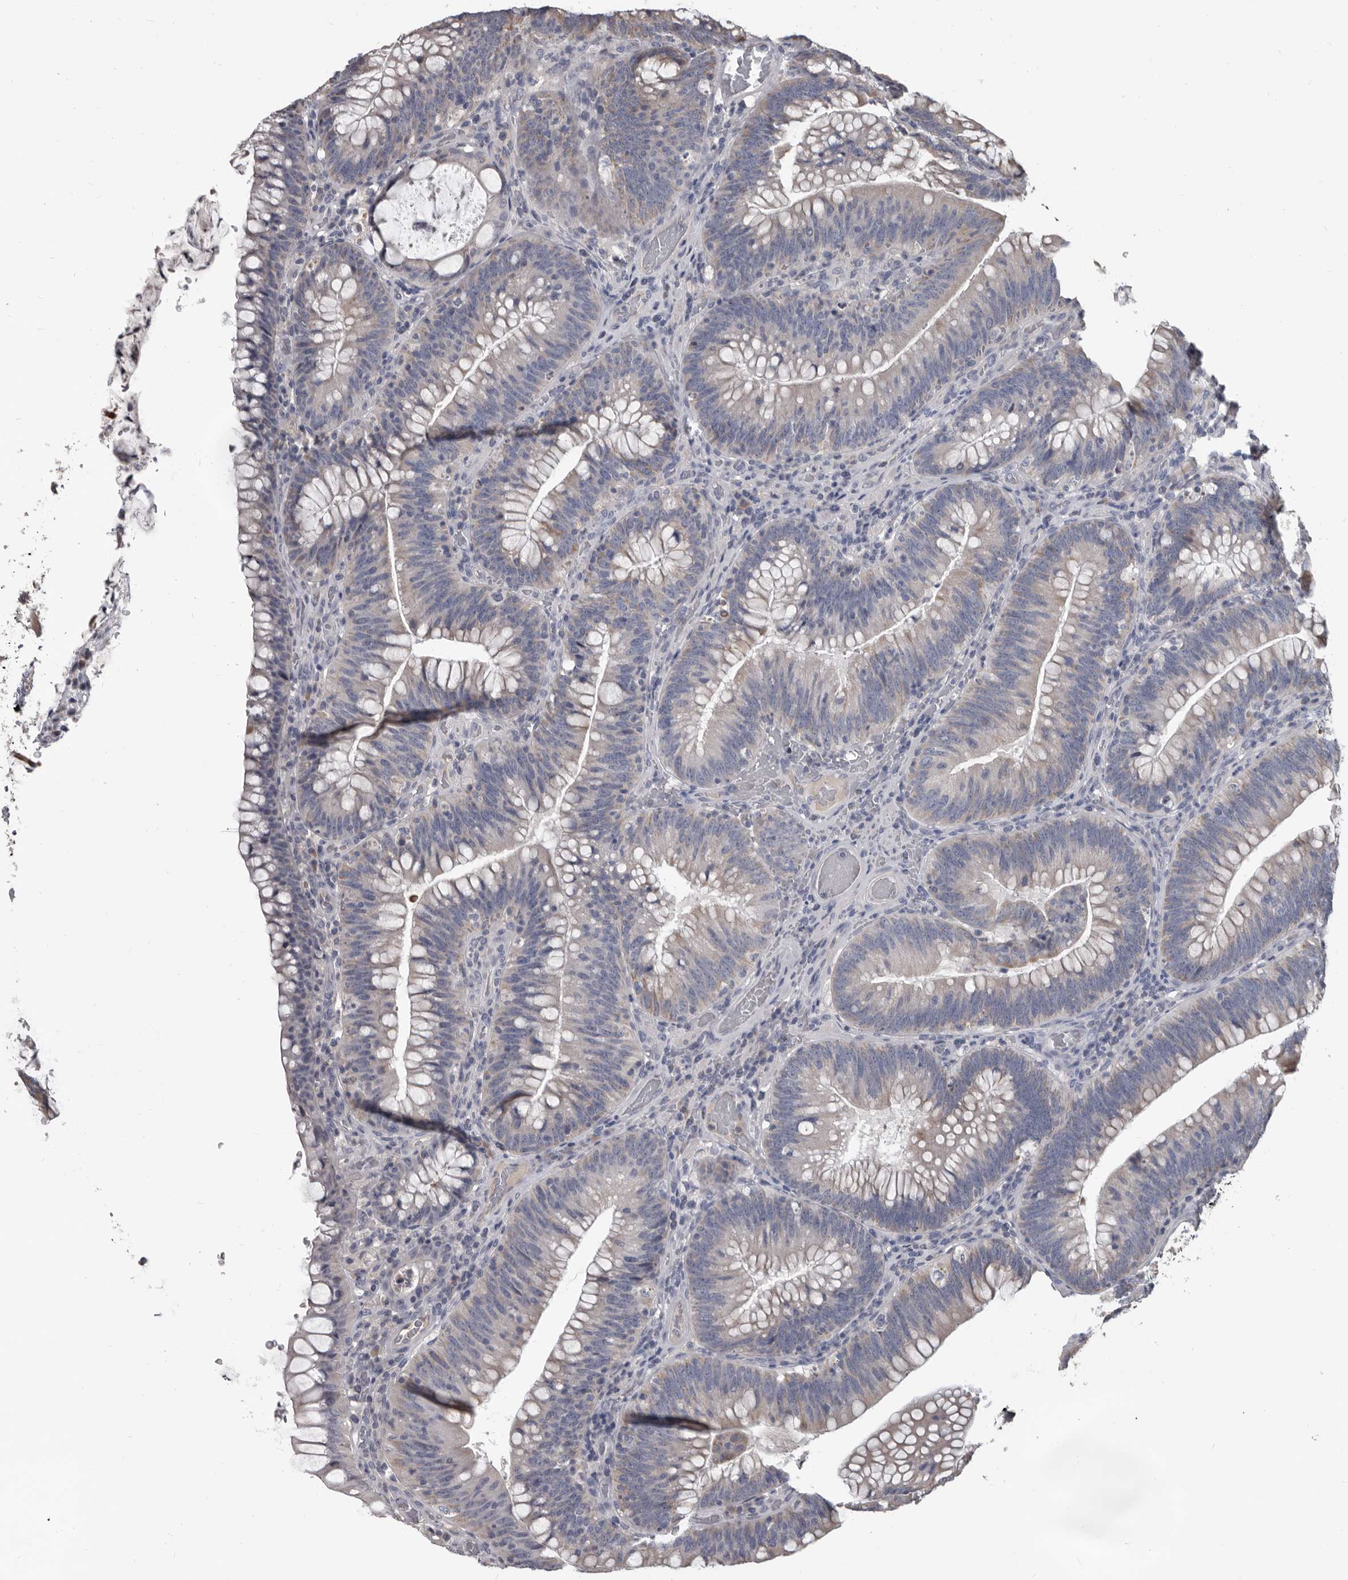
{"staining": {"intensity": "negative", "quantity": "none", "location": "none"}, "tissue": "colorectal cancer", "cell_type": "Tumor cells", "image_type": "cancer", "snomed": [{"axis": "morphology", "description": "Normal tissue, NOS"}, {"axis": "topography", "description": "Colon"}], "caption": "IHC histopathology image of human colorectal cancer stained for a protein (brown), which shows no positivity in tumor cells.", "gene": "ALDH5A1", "patient": {"sex": "female", "age": 82}}